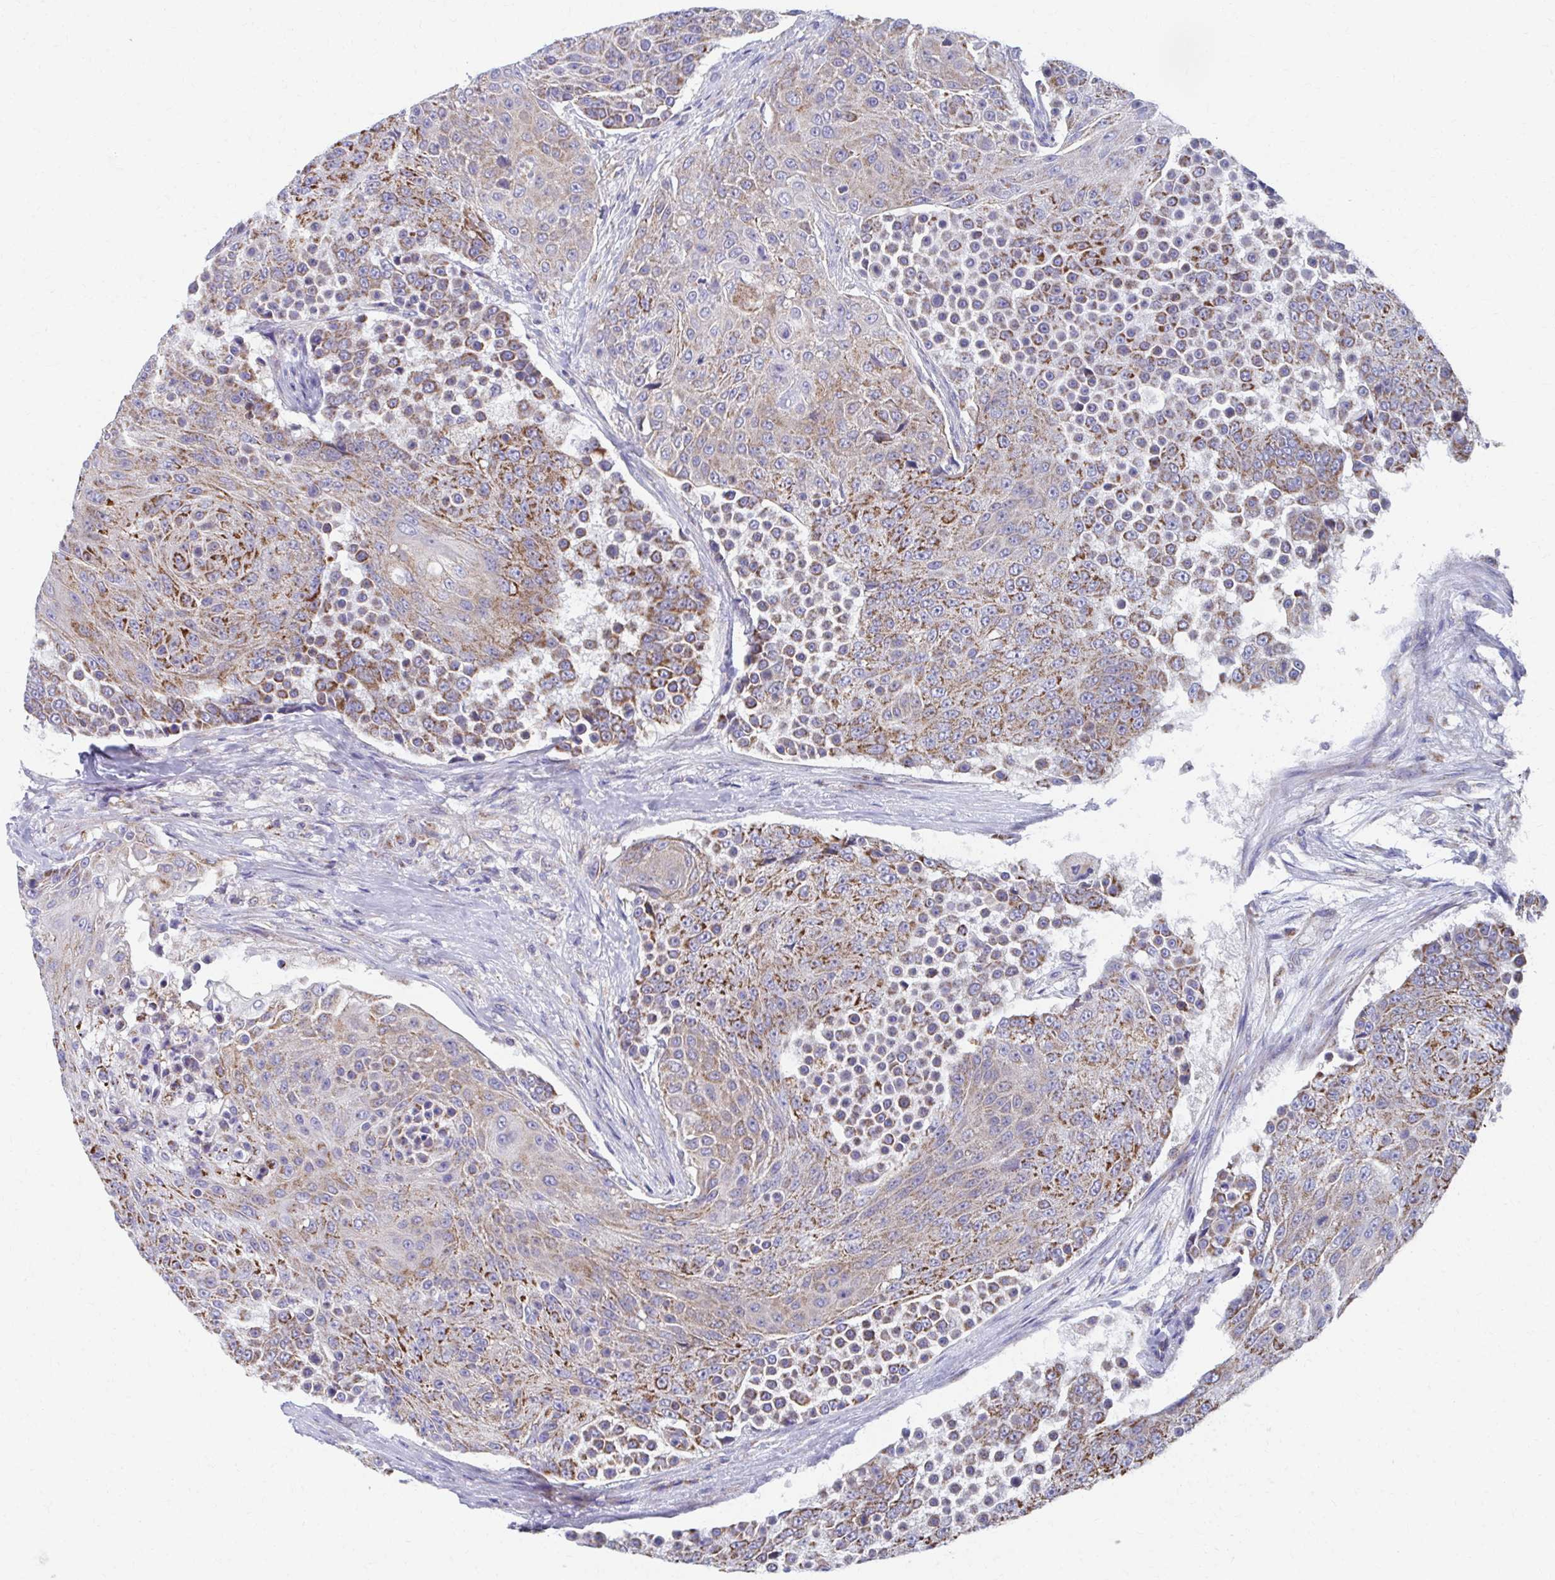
{"staining": {"intensity": "moderate", "quantity": "25%-75%", "location": "cytoplasmic/membranous"}, "tissue": "urothelial cancer", "cell_type": "Tumor cells", "image_type": "cancer", "snomed": [{"axis": "morphology", "description": "Urothelial carcinoma, High grade"}, {"axis": "topography", "description": "Urinary bladder"}], "caption": "Urothelial cancer stained with DAB immunohistochemistry displays medium levels of moderate cytoplasmic/membranous positivity in approximately 25%-75% of tumor cells.", "gene": "RCC1L", "patient": {"sex": "female", "age": 63}}